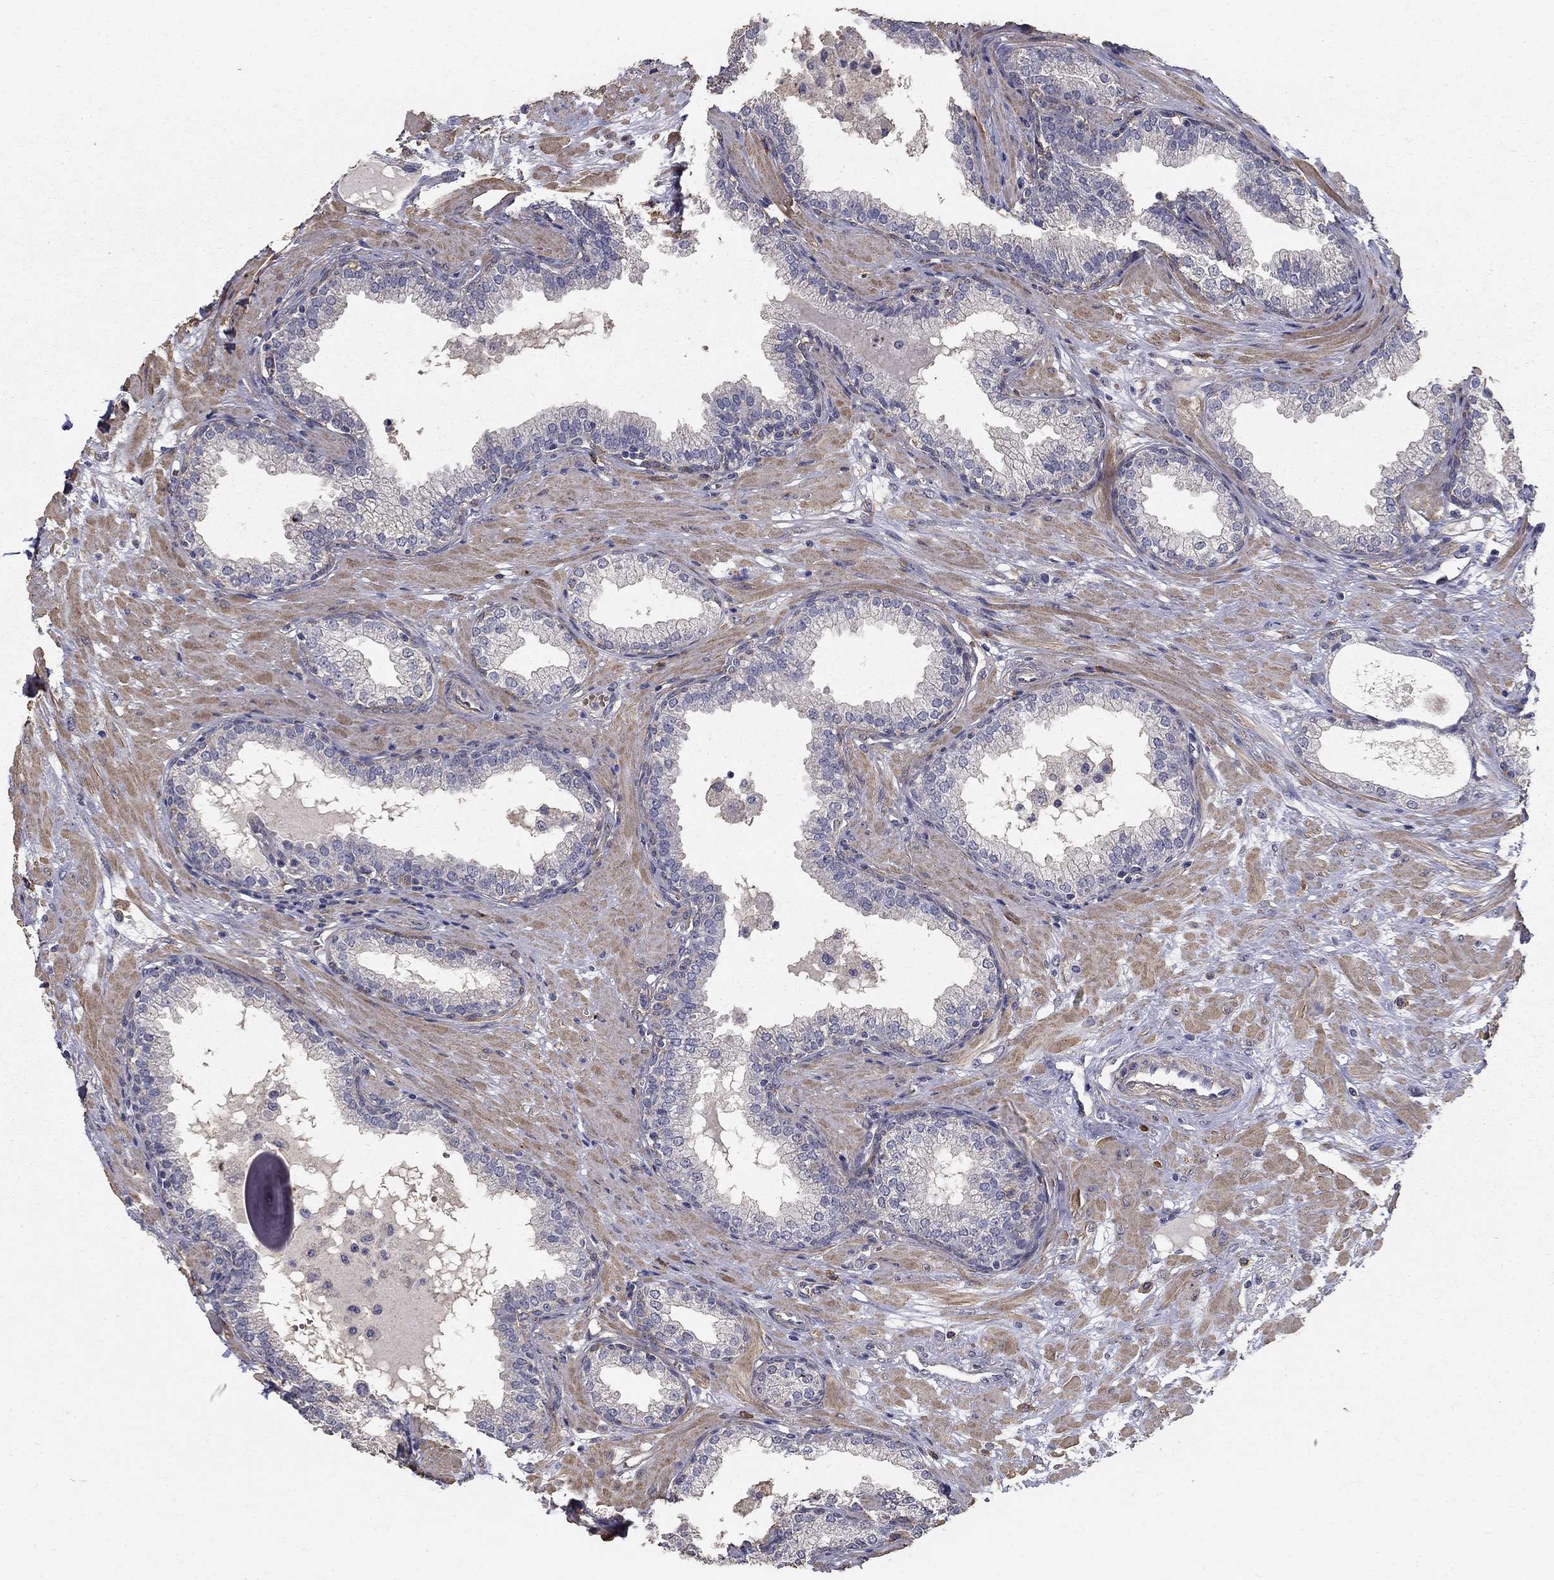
{"staining": {"intensity": "negative", "quantity": "none", "location": "none"}, "tissue": "prostate", "cell_type": "Glandular cells", "image_type": "normal", "snomed": [{"axis": "morphology", "description": "Normal tissue, NOS"}, {"axis": "topography", "description": "Prostate"}], "caption": "Protein analysis of unremarkable prostate reveals no significant staining in glandular cells.", "gene": "MPP2", "patient": {"sex": "male", "age": 64}}